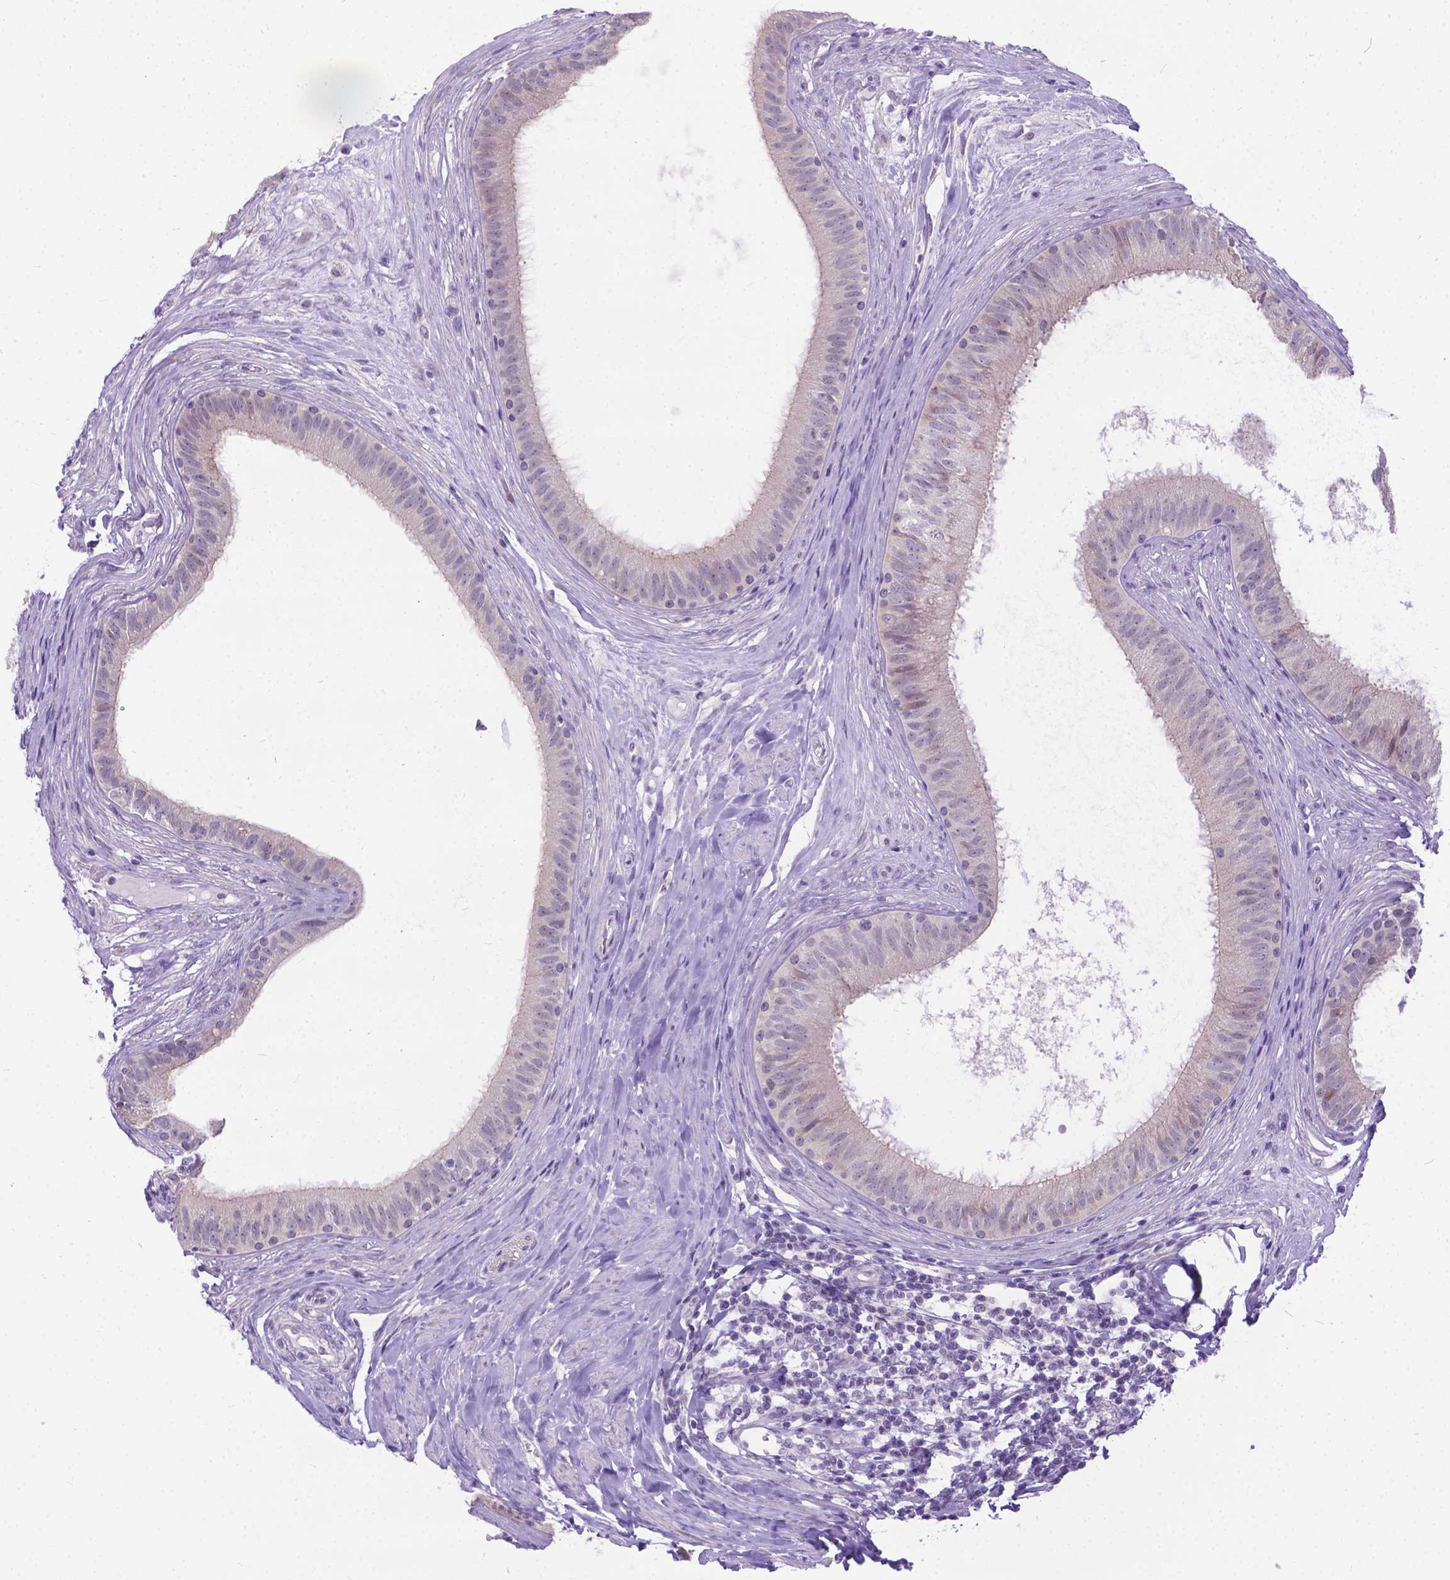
{"staining": {"intensity": "negative", "quantity": "none", "location": "none"}, "tissue": "epididymis", "cell_type": "Glandular cells", "image_type": "normal", "snomed": [{"axis": "morphology", "description": "Normal tissue, NOS"}, {"axis": "topography", "description": "Epididymis"}], "caption": "A histopathology image of human epididymis is negative for staining in glandular cells.", "gene": "TTLL6", "patient": {"sex": "male", "age": 59}}